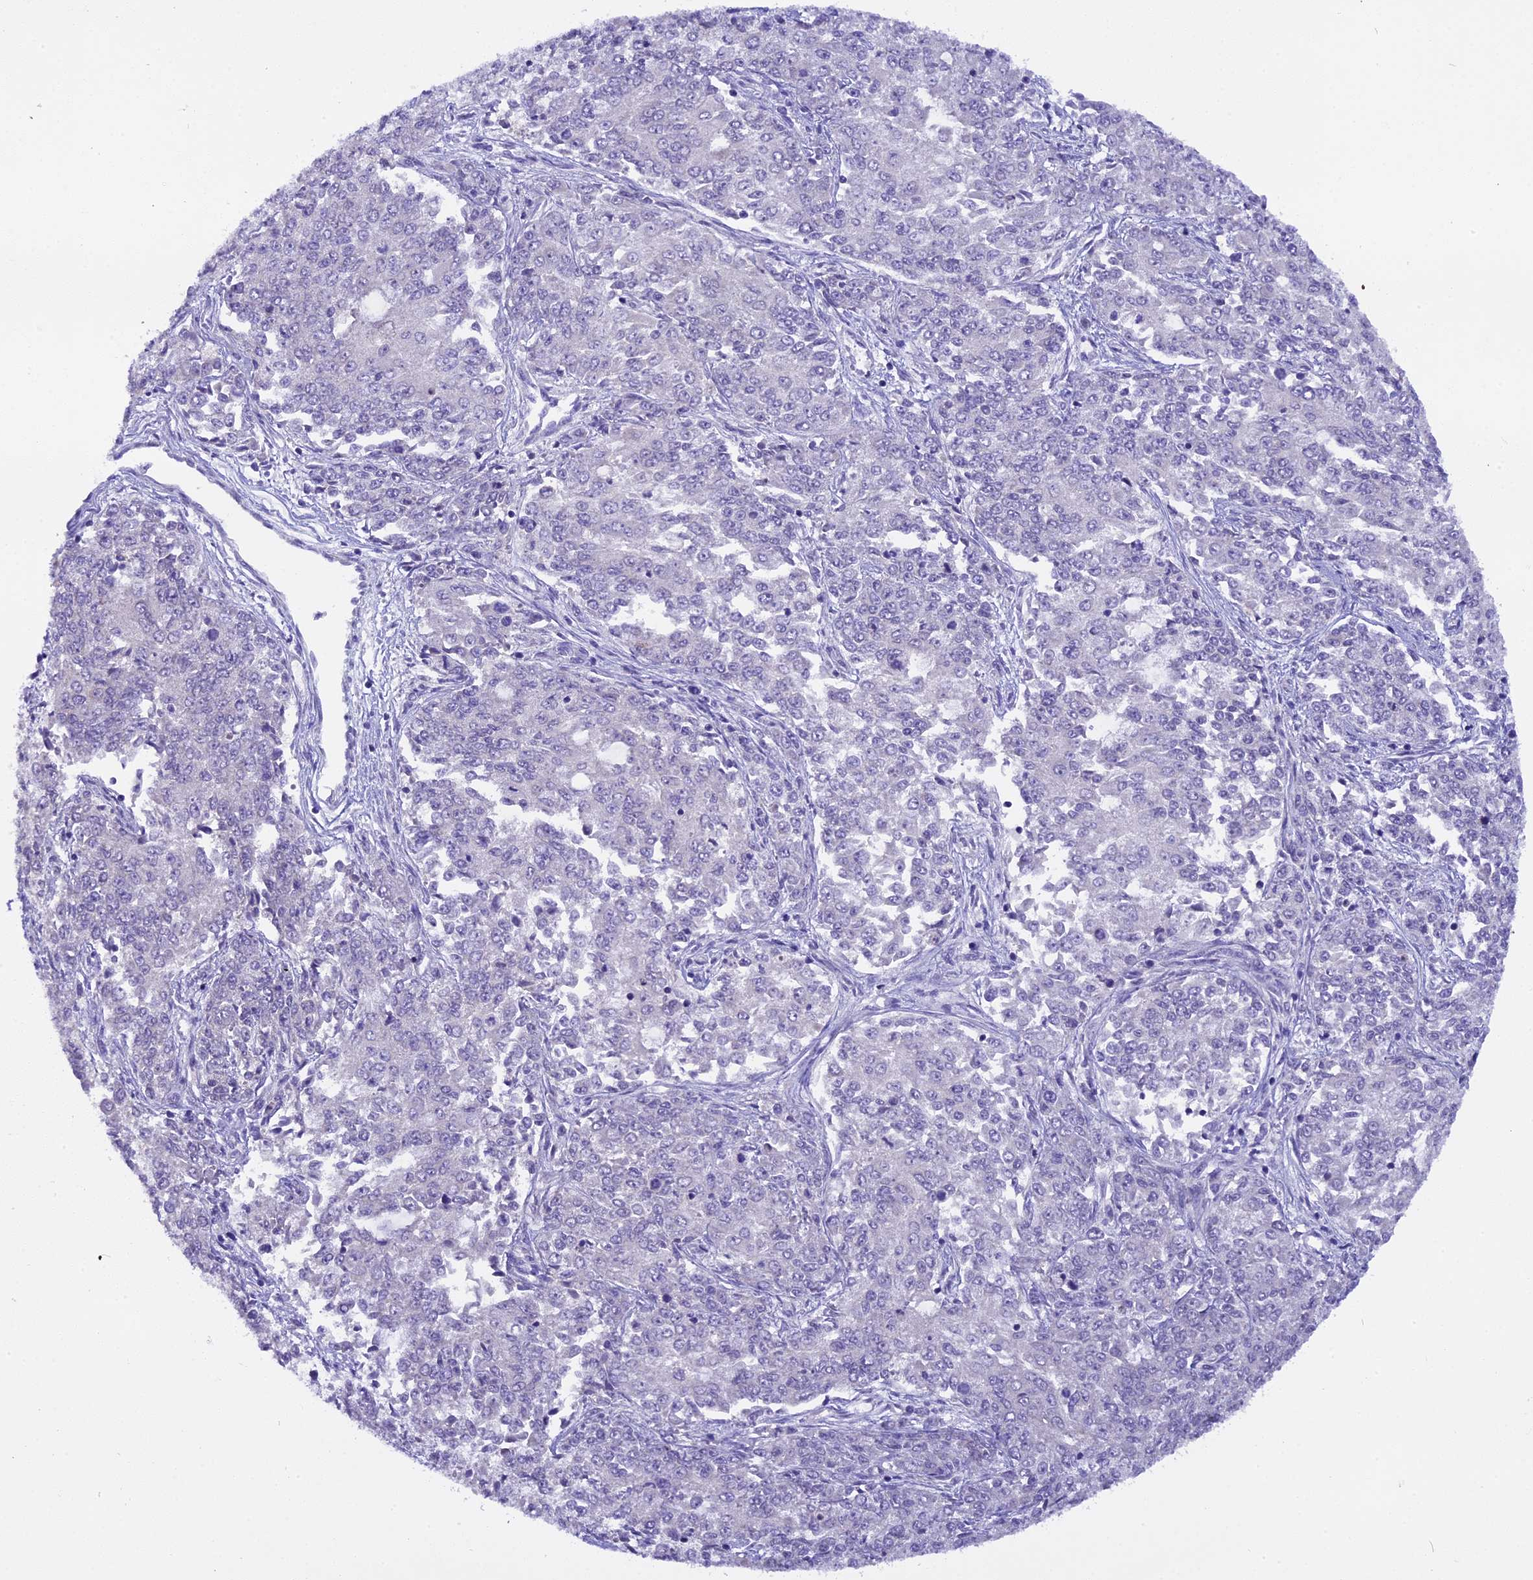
{"staining": {"intensity": "negative", "quantity": "none", "location": "none"}, "tissue": "endometrial cancer", "cell_type": "Tumor cells", "image_type": "cancer", "snomed": [{"axis": "morphology", "description": "Adenocarcinoma, NOS"}, {"axis": "topography", "description": "Endometrium"}], "caption": "This is an immunohistochemistry (IHC) histopathology image of human adenocarcinoma (endometrial). There is no expression in tumor cells.", "gene": "OSGEP", "patient": {"sex": "female", "age": 50}}